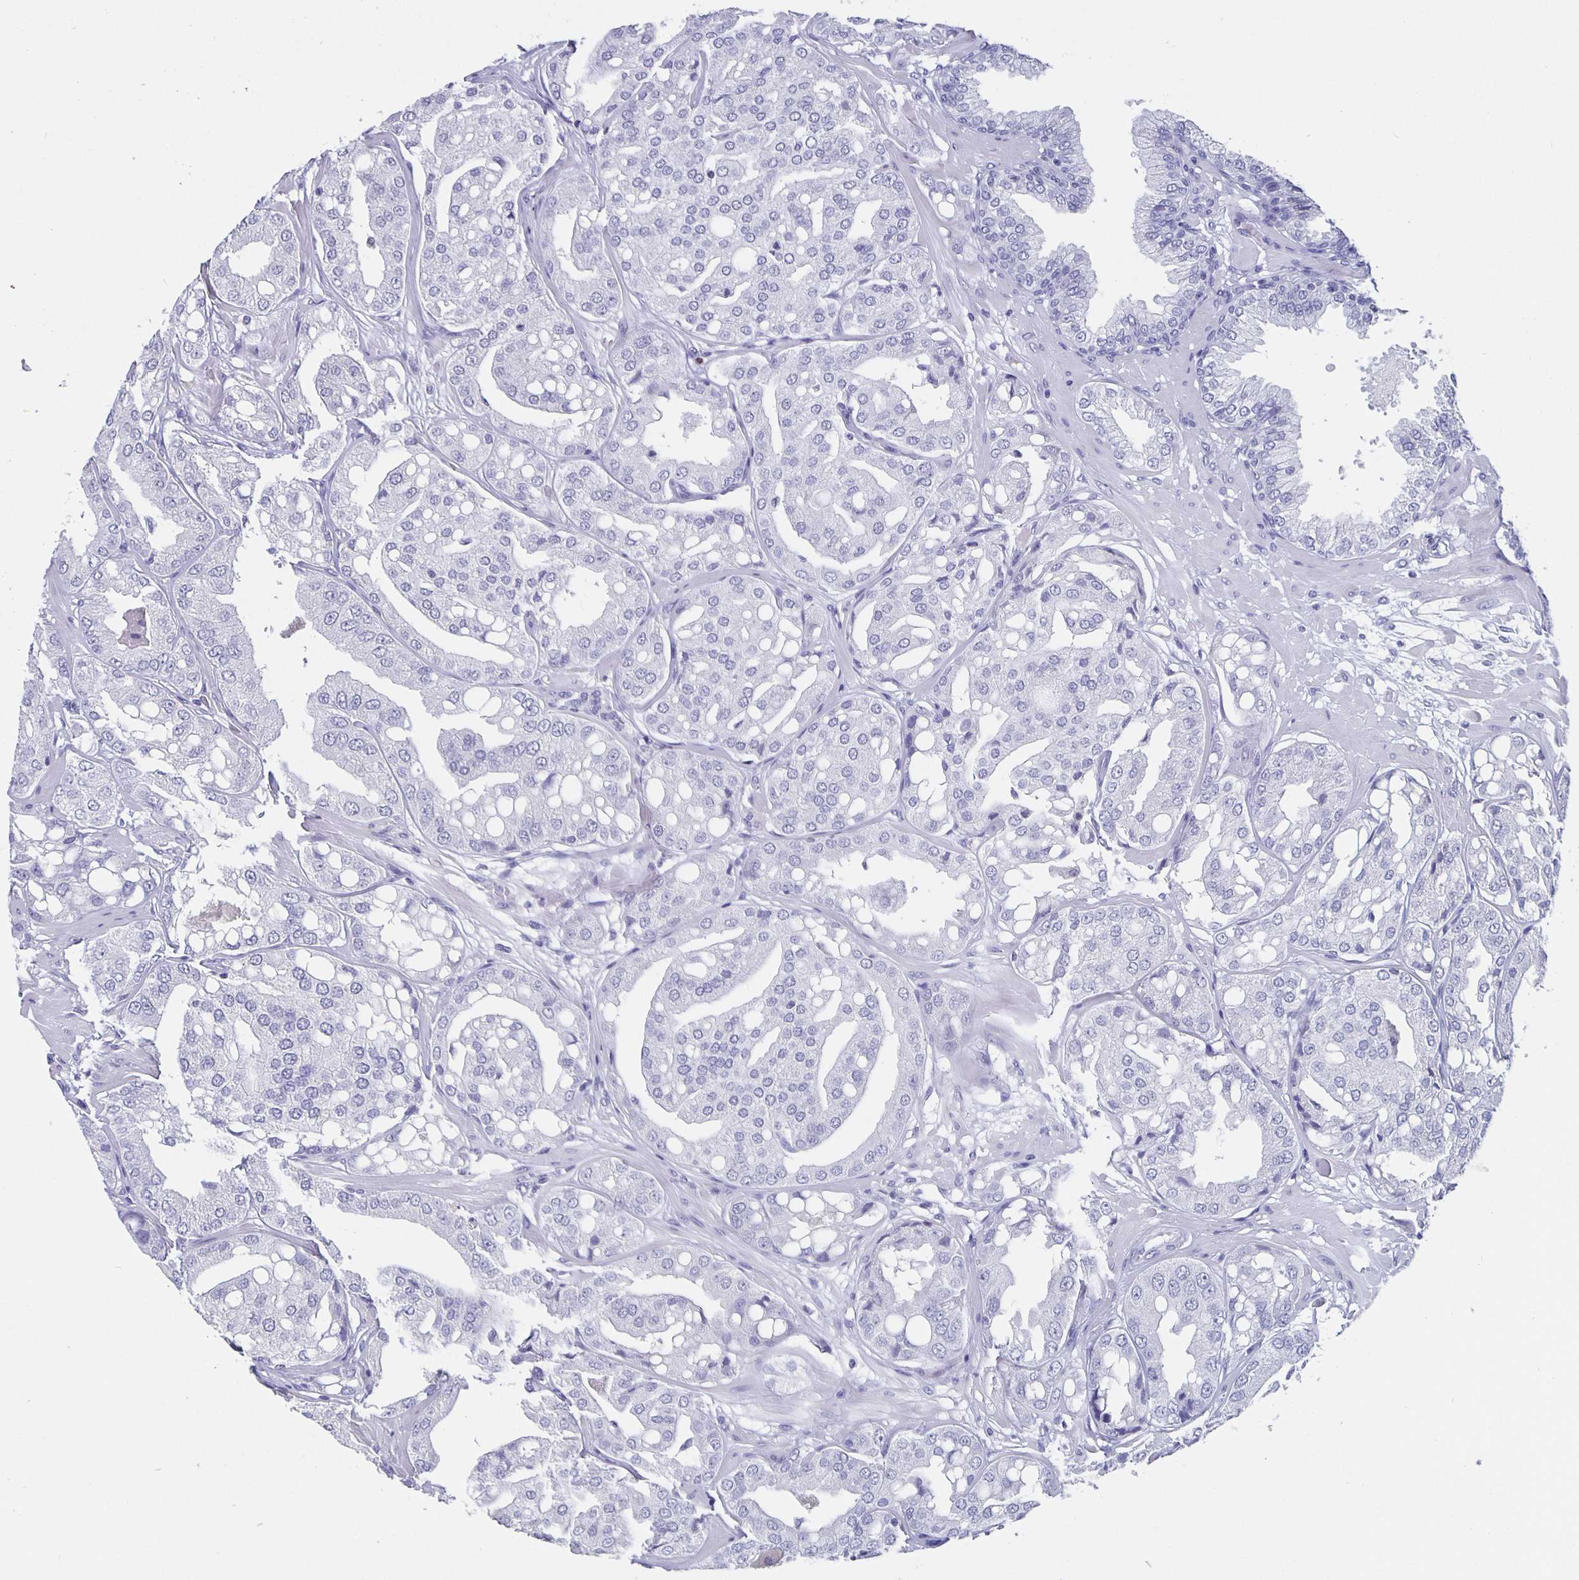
{"staining": {"intensity": "negative", "quantity": "none", "location": "none"}, "tissue": "renal cancer", "cell_type": "Tumor cells", "image_type": "cancer", "snomed": [{"axis": "morphology", "description": "Adenocarcinoma, NOS"}, {"axis": "topography", "description": "Urinary bladder"}], "caption": "IHC of human renal adenocarcinoma demonstrates no expression in tumor cells. The staining is performed using DAB (3,3'-diaminobenzidine) brown chromogen with nuclei counter-stained in using hematoxylin.", "gene": "SATB2", "patient": {"sex": "male", "age": 61}}